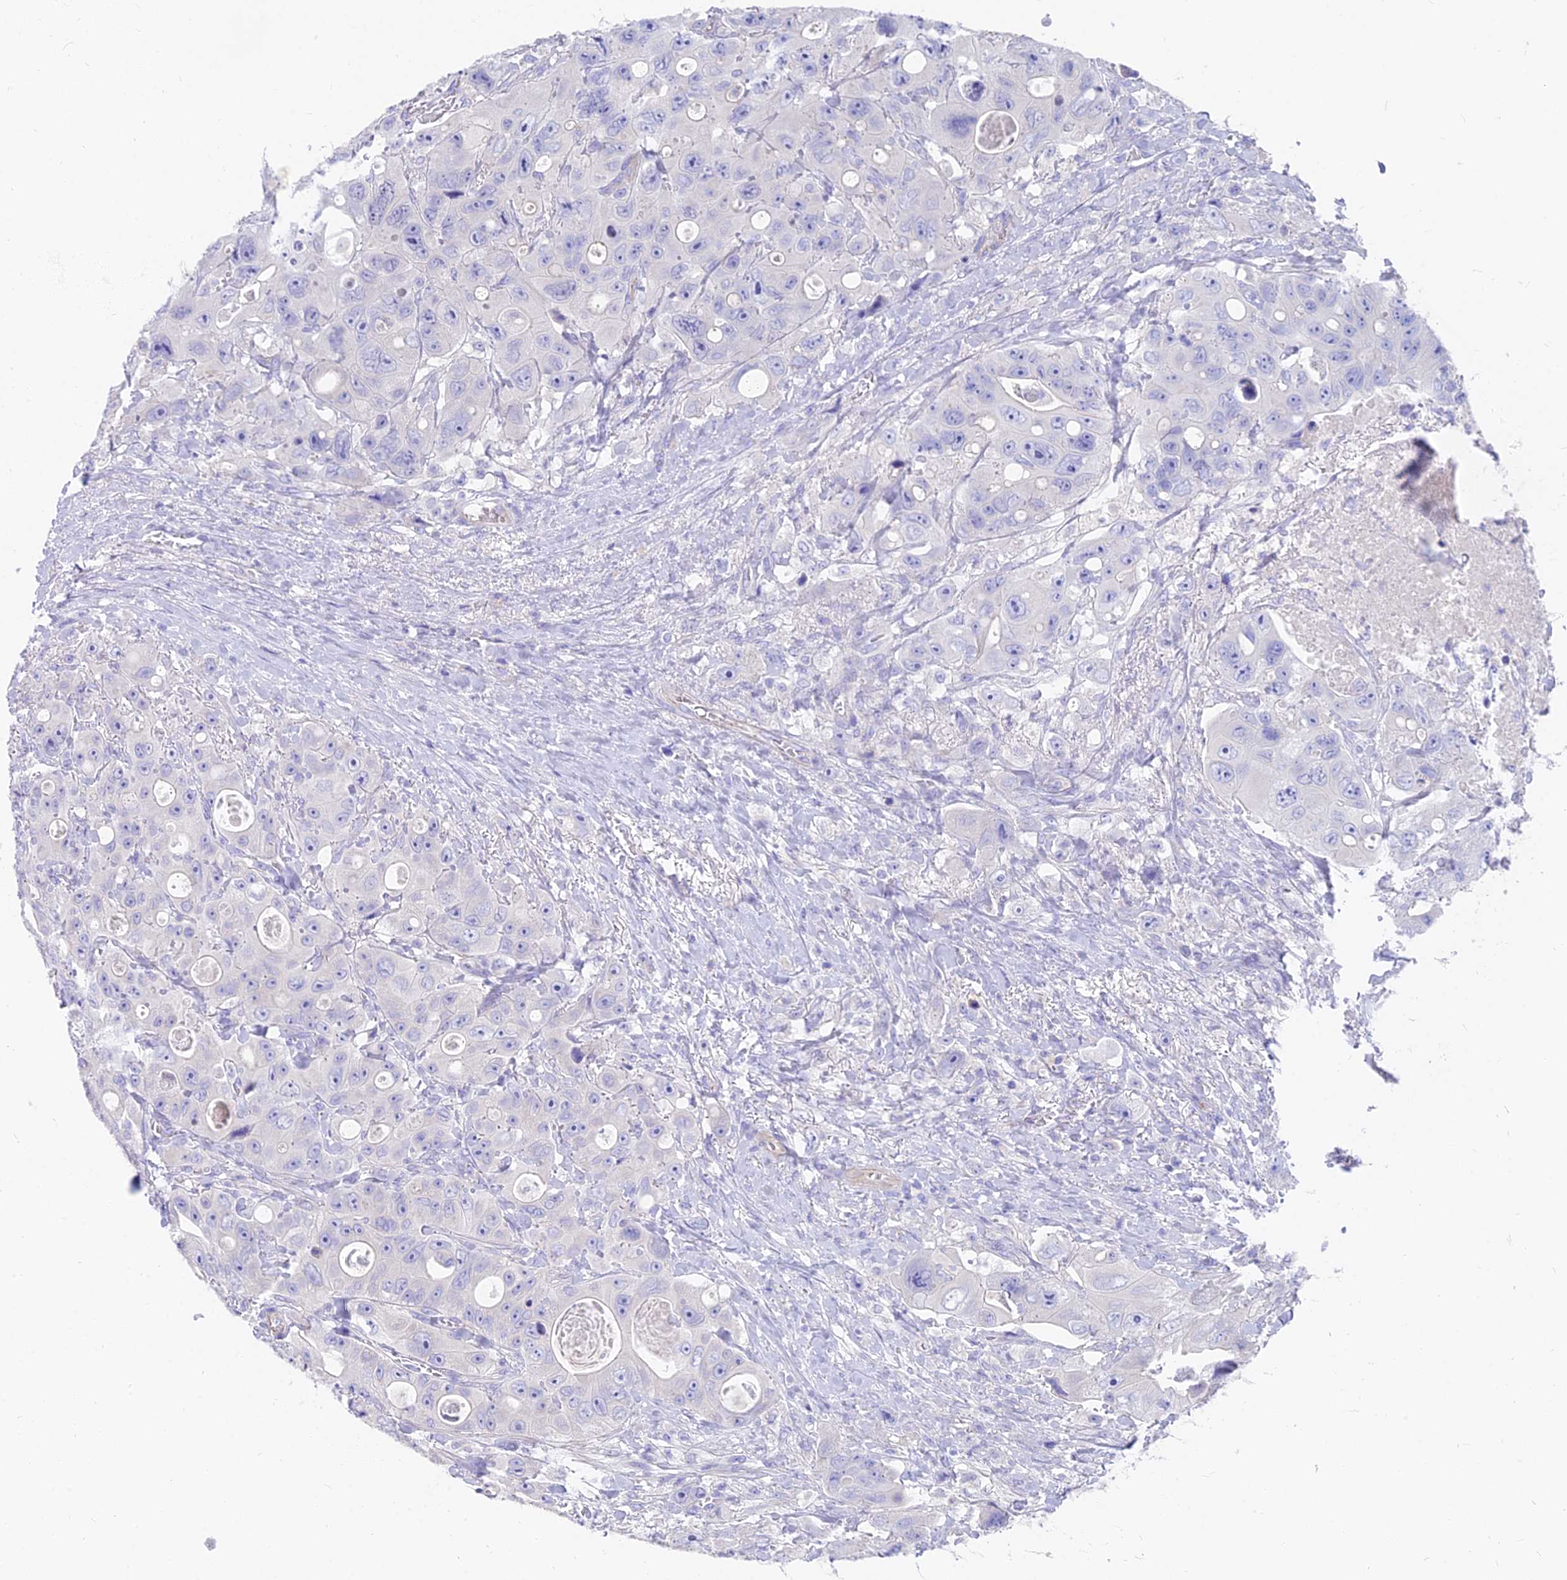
{"staining": {"intensity": "negative", "quantity": "none", "location": "none"}, "tissue": "colorectal cancer", "cell_type": "Tumor cells", "image_type": "cancer", "snomed": [{"axis": "morphology", "description": "Adenocarcinoma, NOS"}, {"axis": "topography", "description": "Colon"}], "caption": "IHC photomicrograph of colorectal adenocarcinoma stained for a protein (brown), which displays no staining in tumor cells. (Immunohistochemistry, brightfield microscopy, high magnification).", "gene": "FAM168B", "patient": {"sex": "female", "age": 46}}